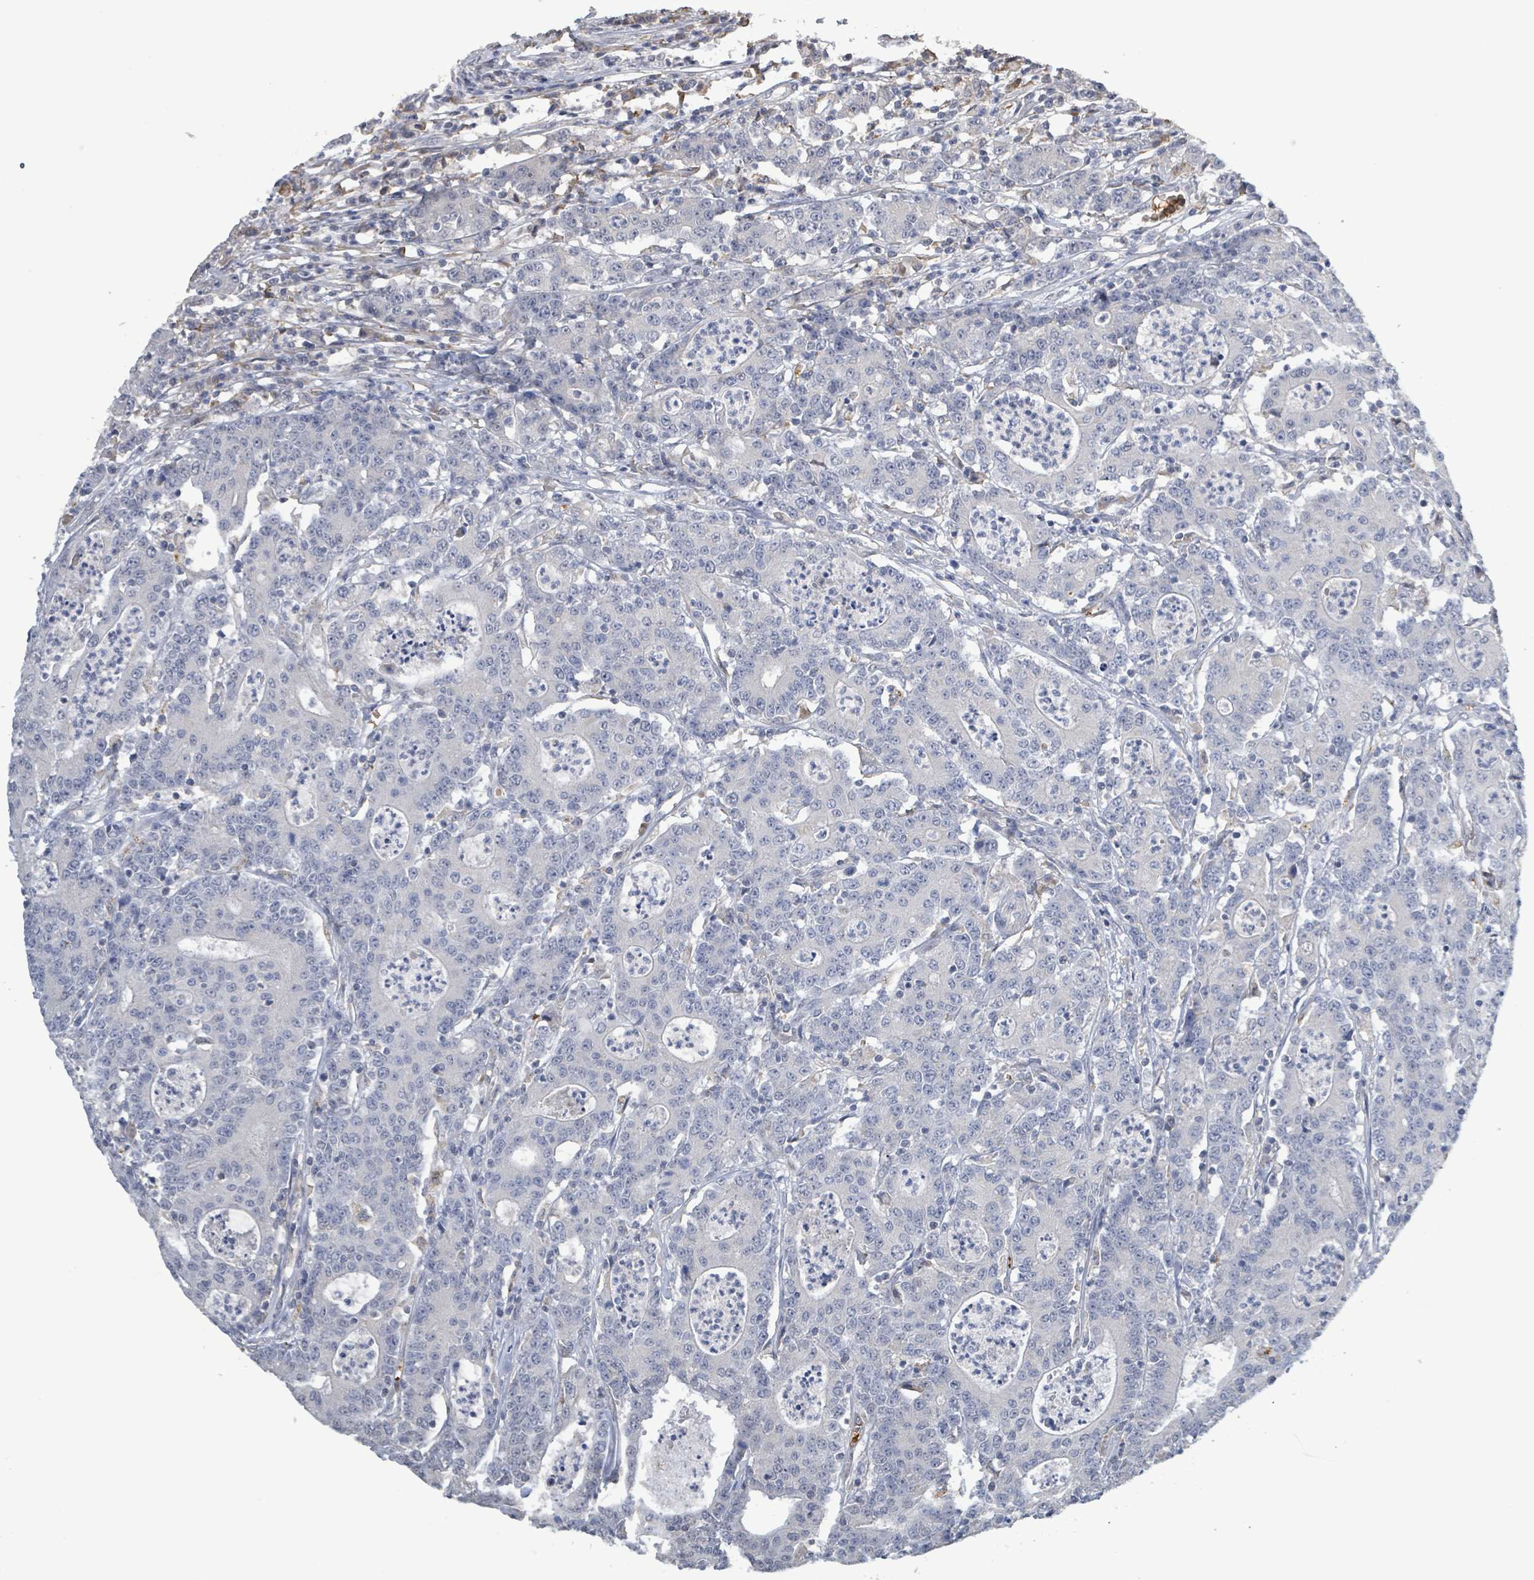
{"staining": {"intensity": "negative", "quantity": "none", "location": "none"}, "tissue": "colorectal cancer", "cell_type": "Tumor cells", "image_type": "cancer", "snomed": [{"axis": "morphology", "description": "Adenocarcinoma, NOS"}, {"axis": "topography", "description": "Colon"}], "caption": "DAB (3,3'-diaminobenzidine) immunohistochemical staining of adenocarcinoma (colorectal) shows no significant staining in tumor cells. The staining is performed using DAB (3,3'-diaminobenzidine) brown chromogen with nuclei counter-stained in using hematoxylin.", "gene": "SEBOX", "patient": {"sex": "male", "age": 83}}